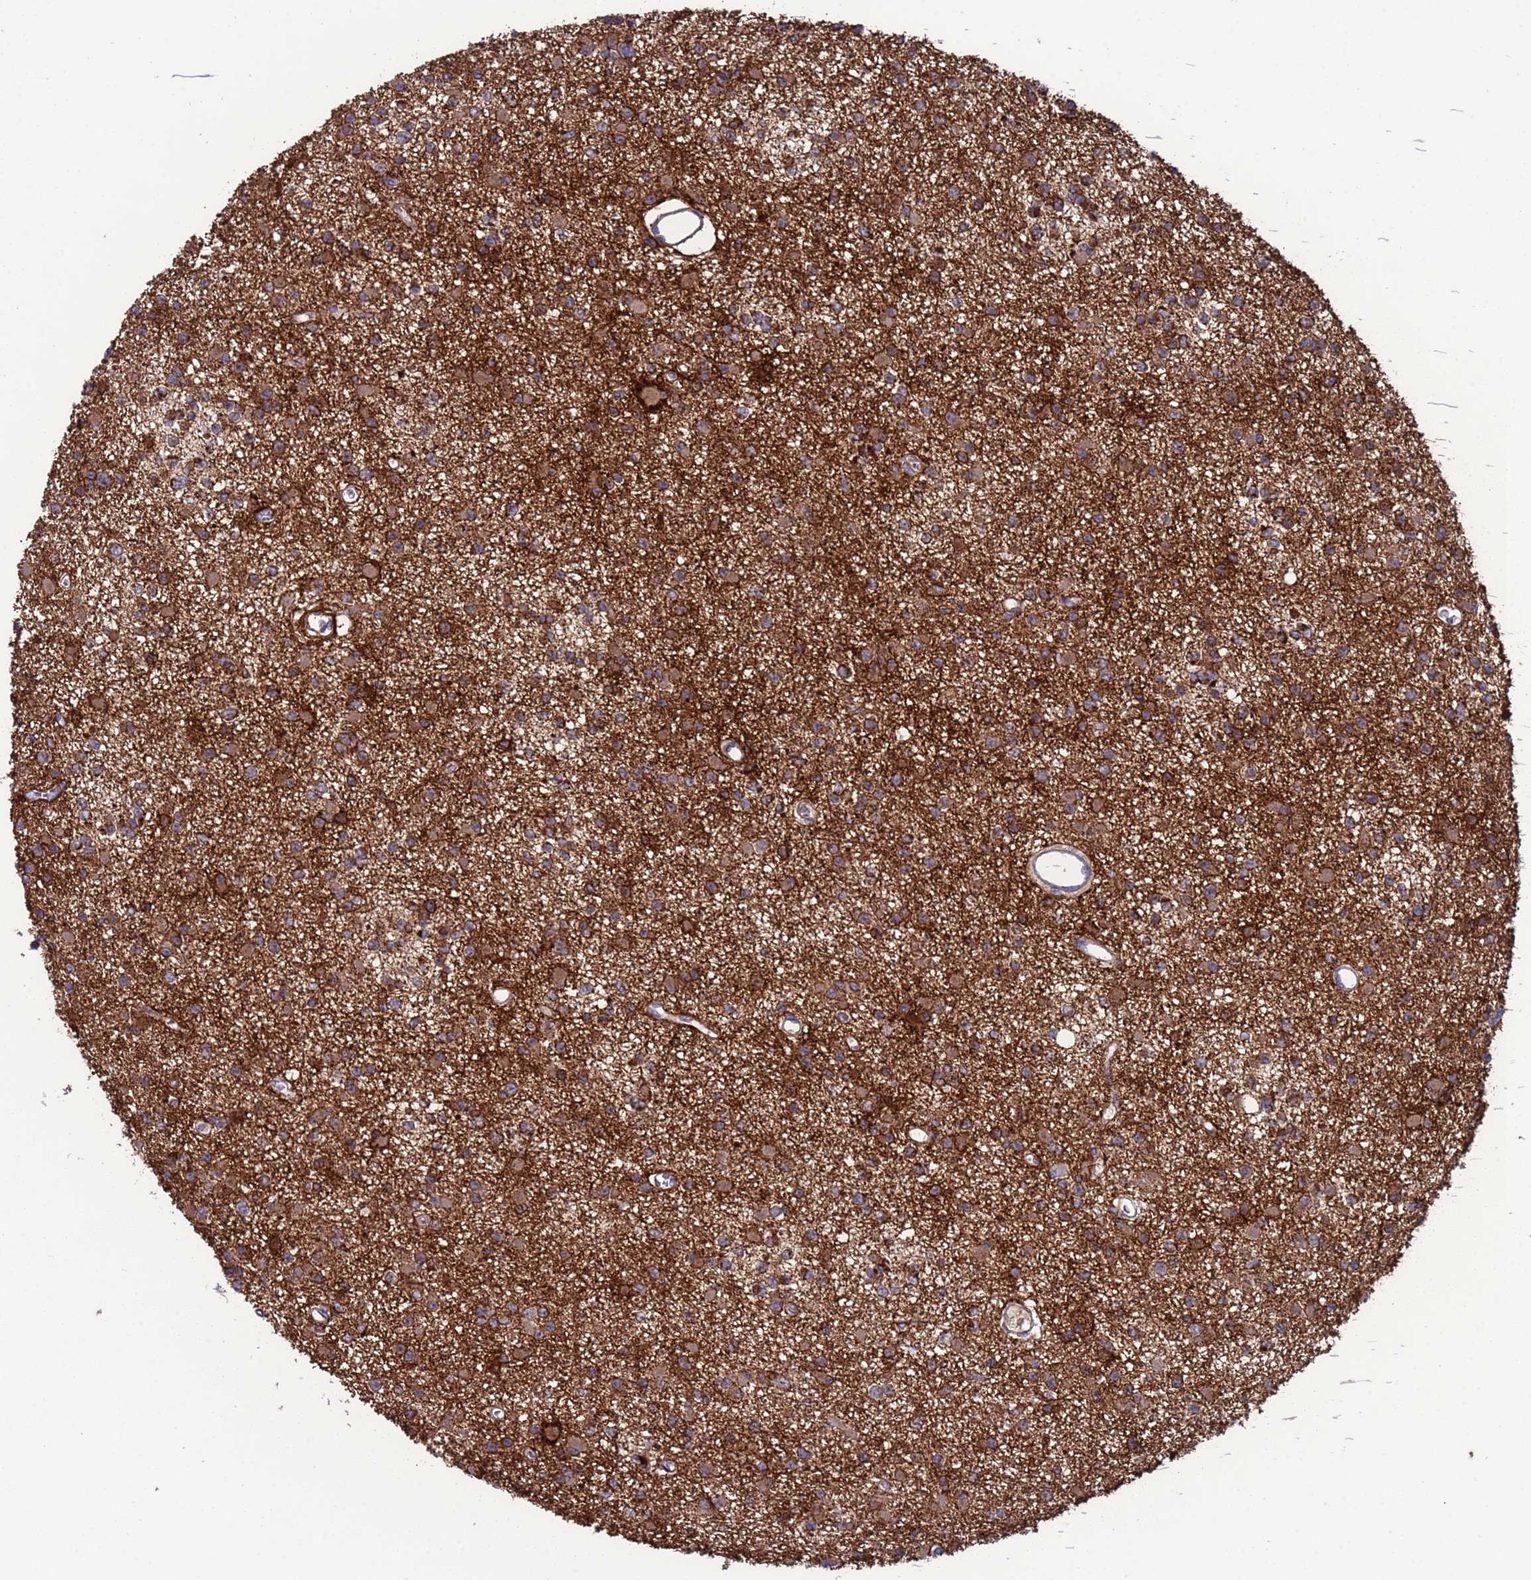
{"staining": {"intensity": "moderate", "quantity": ">75%", "location": "cytoplasmic/membranous"}, "tissue": "glioma", "cell_type": "Tumor cells", "image_type": "cancer", "snomed": [{"axis": "morphology", "description": "Glioma, malignant, Low grade"}, {"axis": "topography", "description": "Brain"}], "caption": "Moderate cytoplasmic/membranous staining for a protein is seen in approximately >75% of tumor cells of malignant low-grade glioma using IHC.", "gene": "ACAD8", "patient": {"sex": "female", "age": 22}}